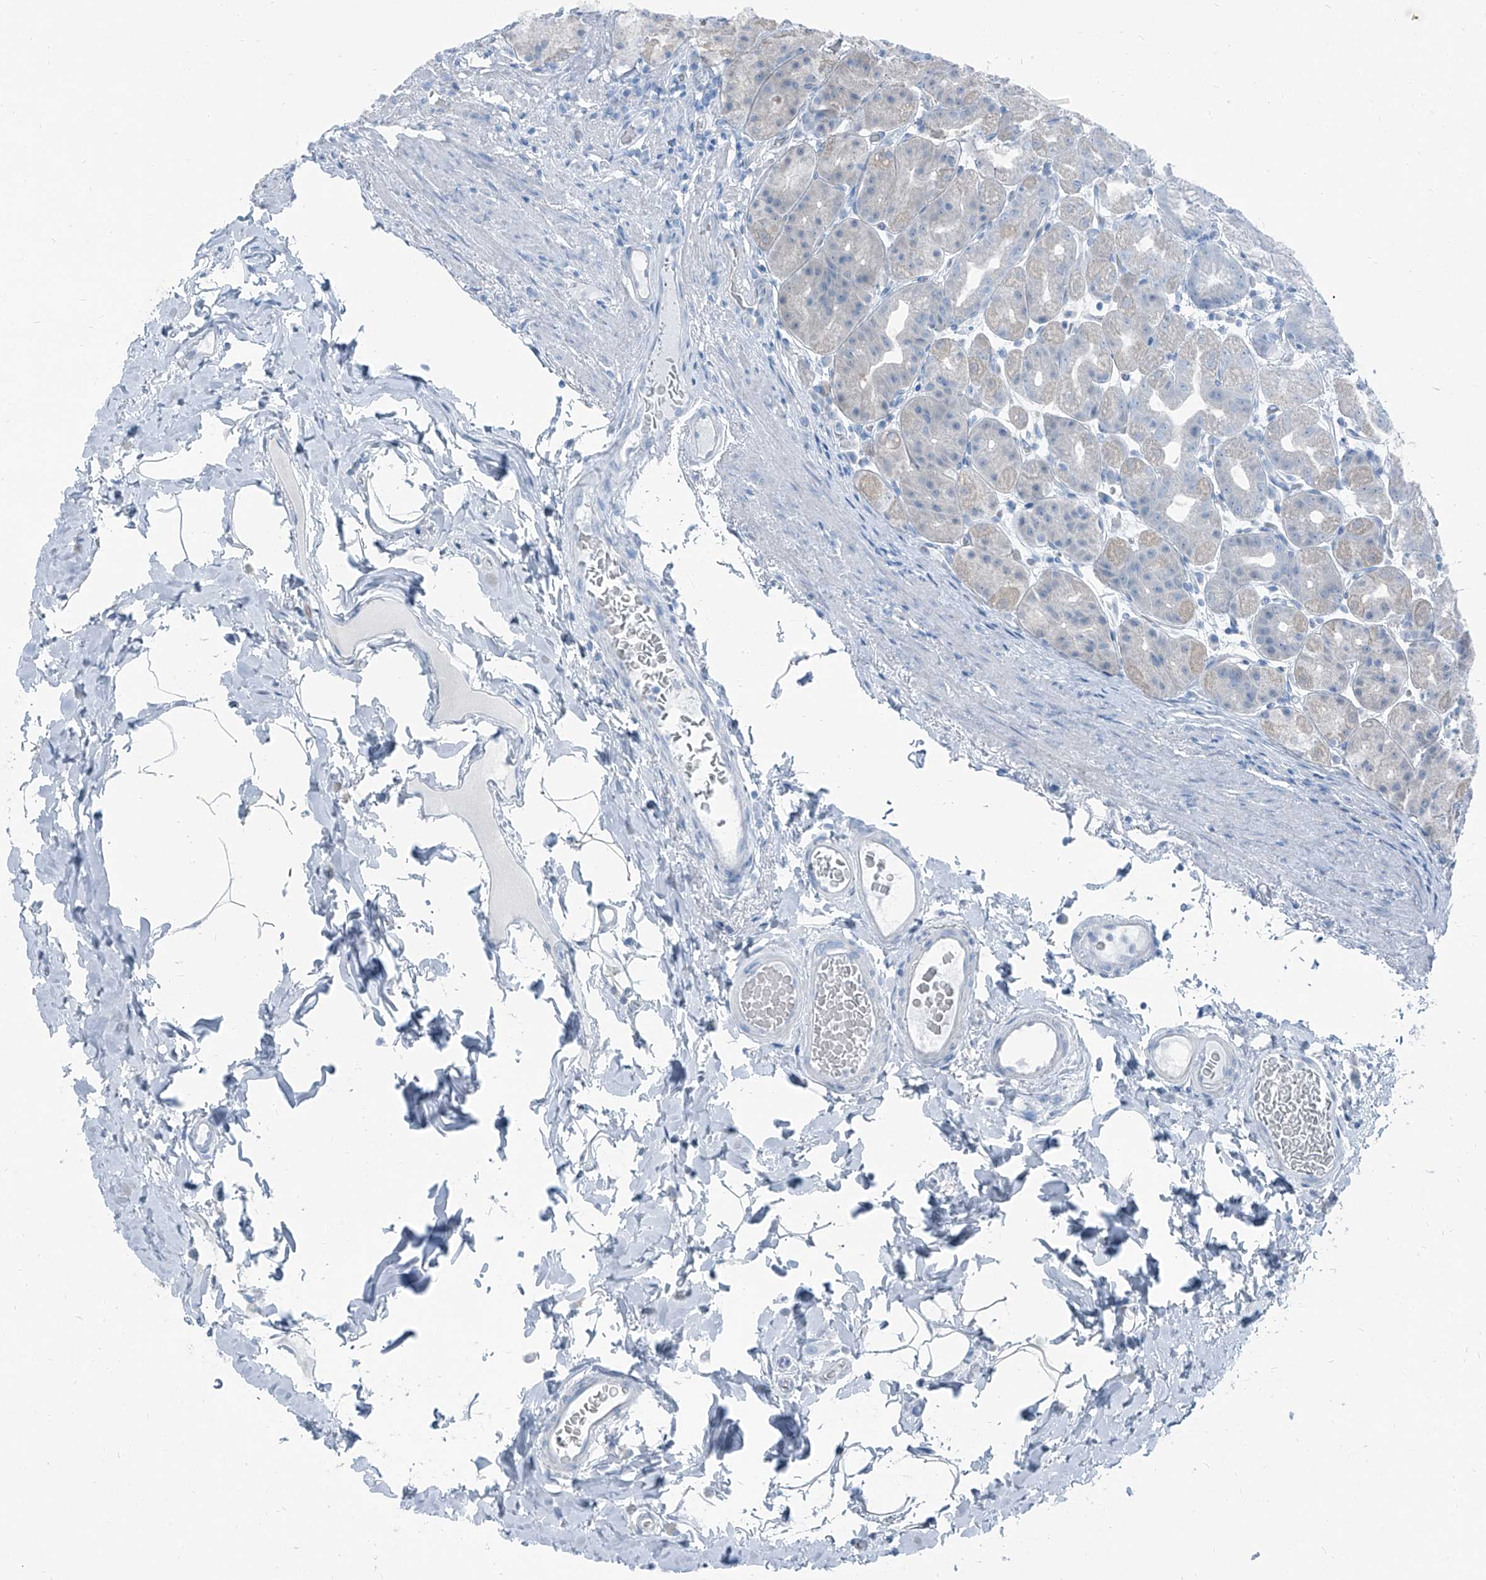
{"staining": {"intensity": "moderate", "quantity": "<25%", "location": "cytoplasmic/membranous"}, "tissue": "stomach", "cell_type": "Glandular cells", "image_type": "normal", "snomed": [{"axis": "morphology", "description": "Normal tissue, NOS"}, {"axis": "topography", "description": "Stomach, upper"}], "caption": "Immunohistochemical staining of unremarkable stomach exhibits low levels of moderate cytoplasmic/membranous positivity in approximately <25% of glandular cells. (DAB IHC, brown staining for protein, blue staining for nuclei).", "gene": "RGN", "patient": {"sex": "male", "age": 68}}